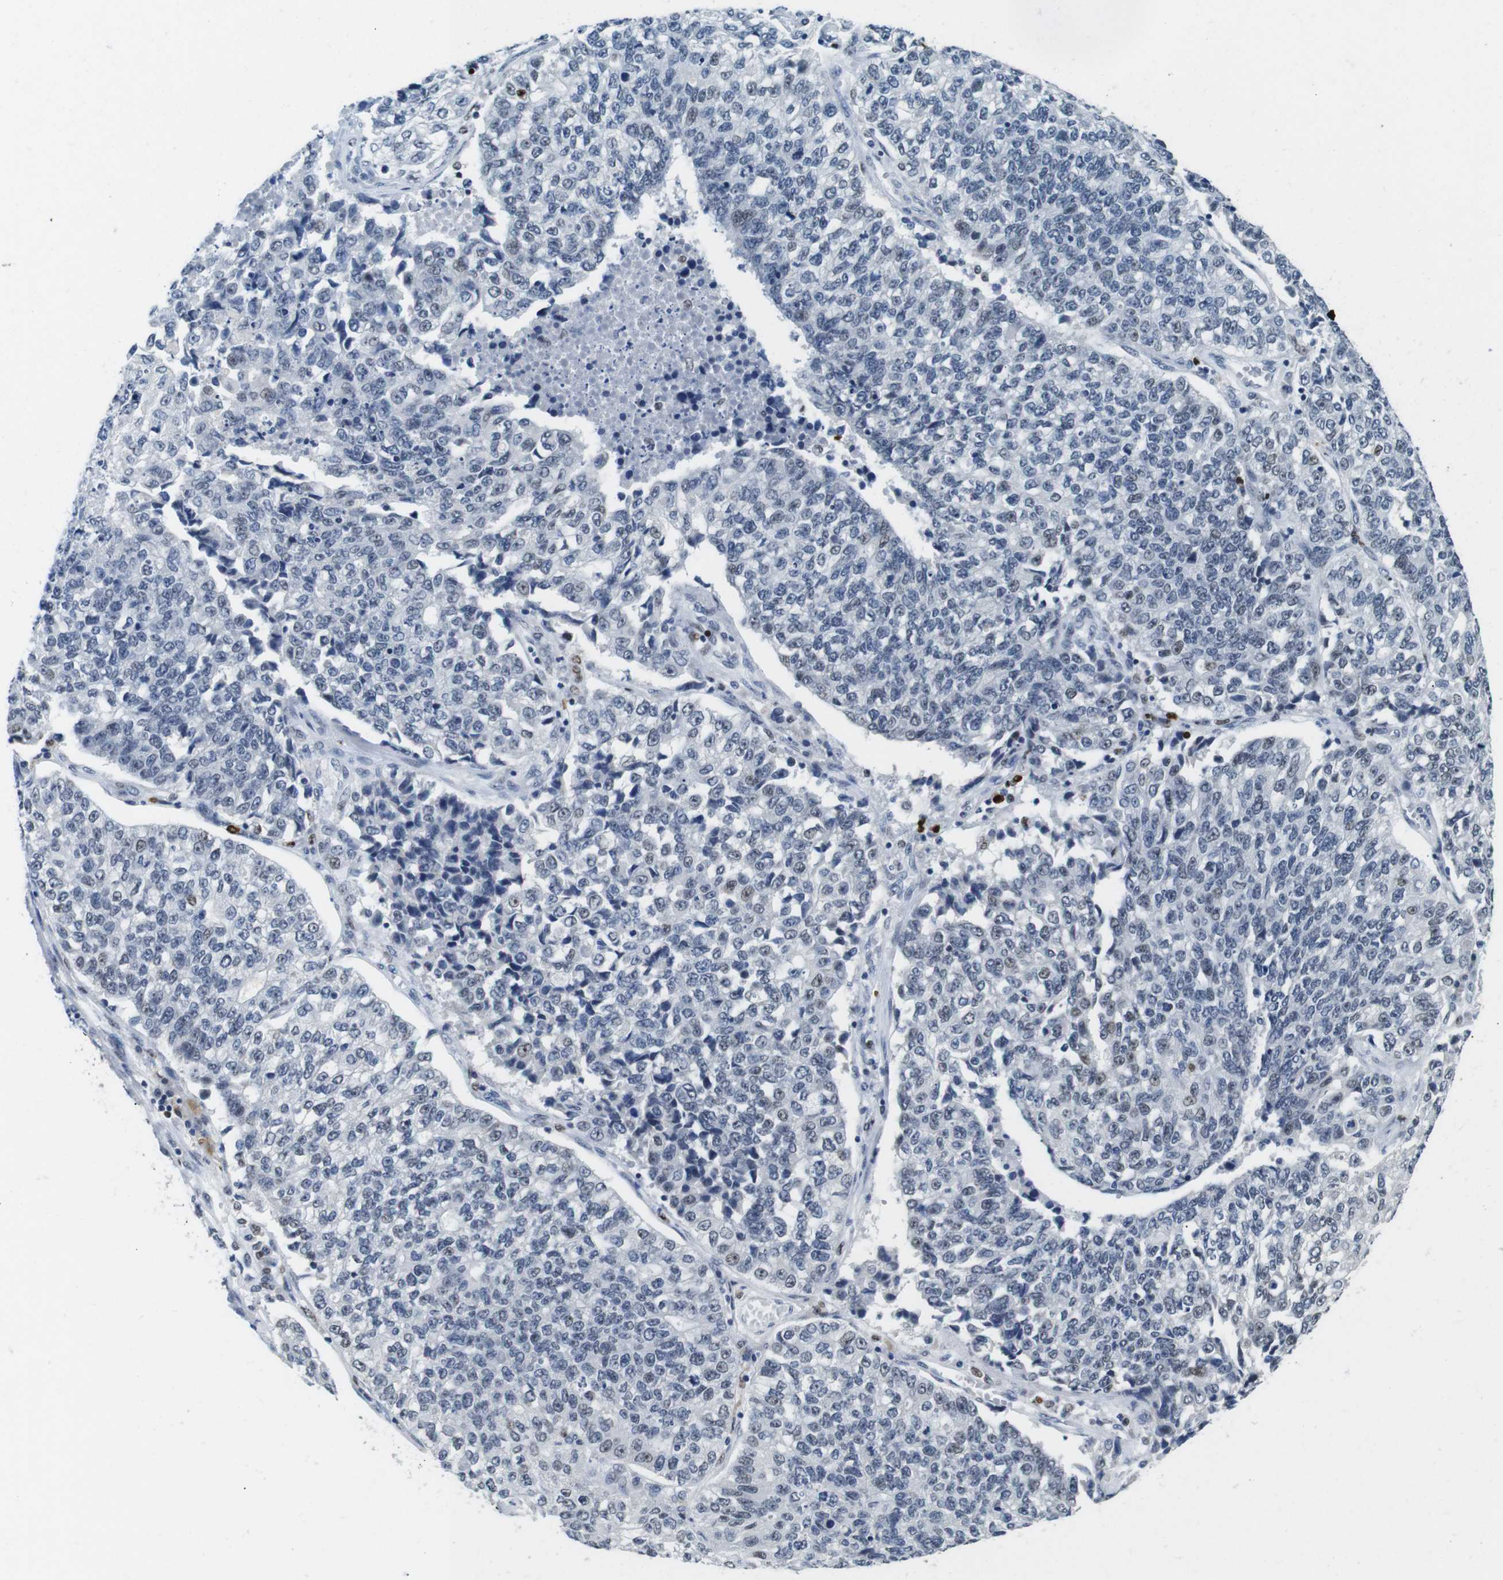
{"staining": {"intensity": "weak", "quantity": "<25%", "location": "nuclear"}, "tissue": "lung cancer", "cell_type": "Tumor cells", "image_type": "cancer", "snomed": [{"axis": "morphology", "description": "Adenocarcinoma, NOS"}, {"axis": "topography", "description": "Lung"}], "caption": "IHC of human lung cancer (adenocarcinoma) demonstrates no staining in tumor cells. (DAB (3,3'-diaminobenzidine) IHC, high magnification).", "gene": "IRF8", "patient": {"sex": "male", "age": 49}}